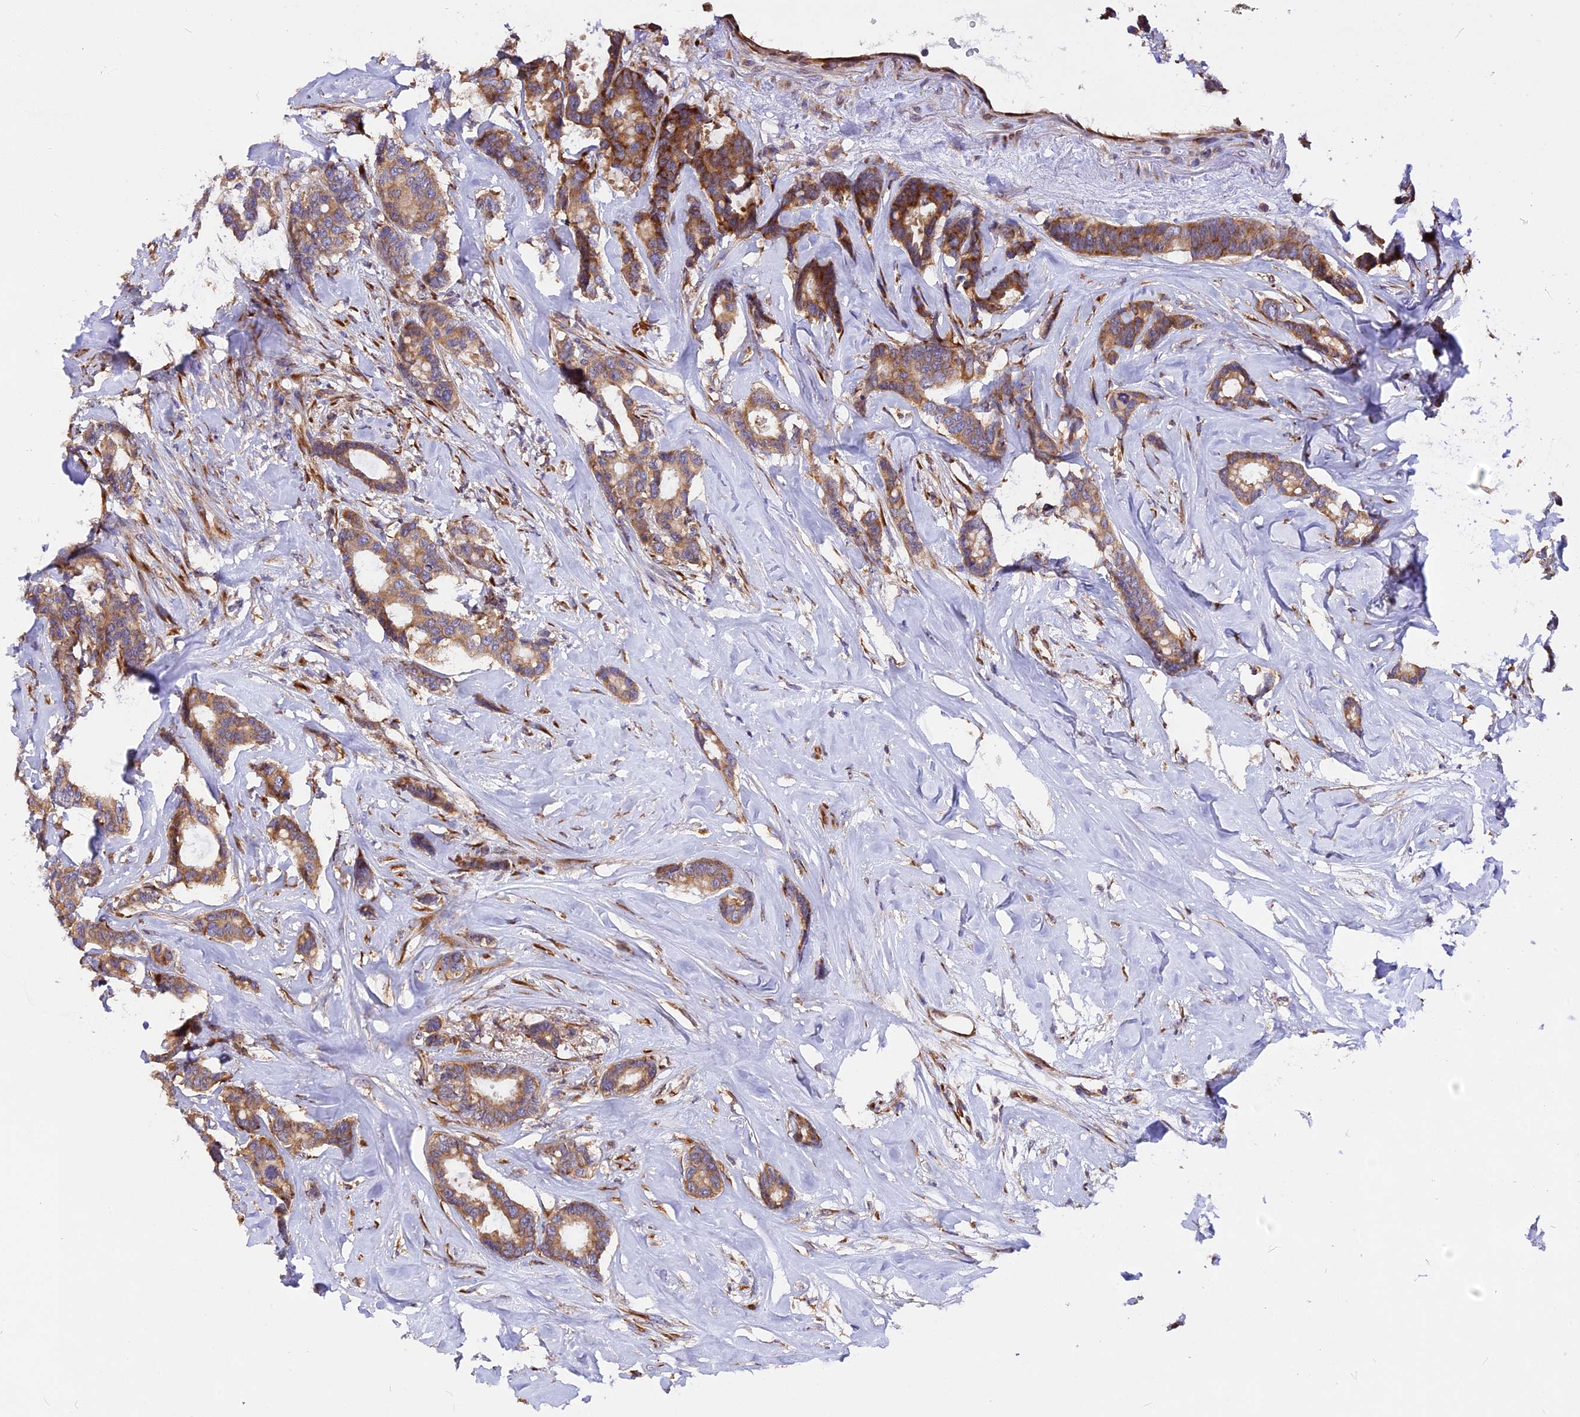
{"staining": {"intensity": "moderate", "quantity": ">75%", "location": "cytoplasmic/membranous"}, "tissue": "breast cancer", "cell_type": "Tumor cells", "image_type": "cancer", "snomed": [{"axis": "morphology", "description": "Duct carcinoma"}, {"axis": "topography", "description": "Breast"}], "caption": "The image exhibits a brown stain indicating the presence of a protein in the cytoplasmic/membranous of tumor cells in infiltrating ductal carcinoma (breast). Using DAB (brown) and hematoxylin (blue) stains, captured at high magnification using brightfield microscopy.", "gene": "GNPTAB", "patient": {"sex": "female", "age": 87}}